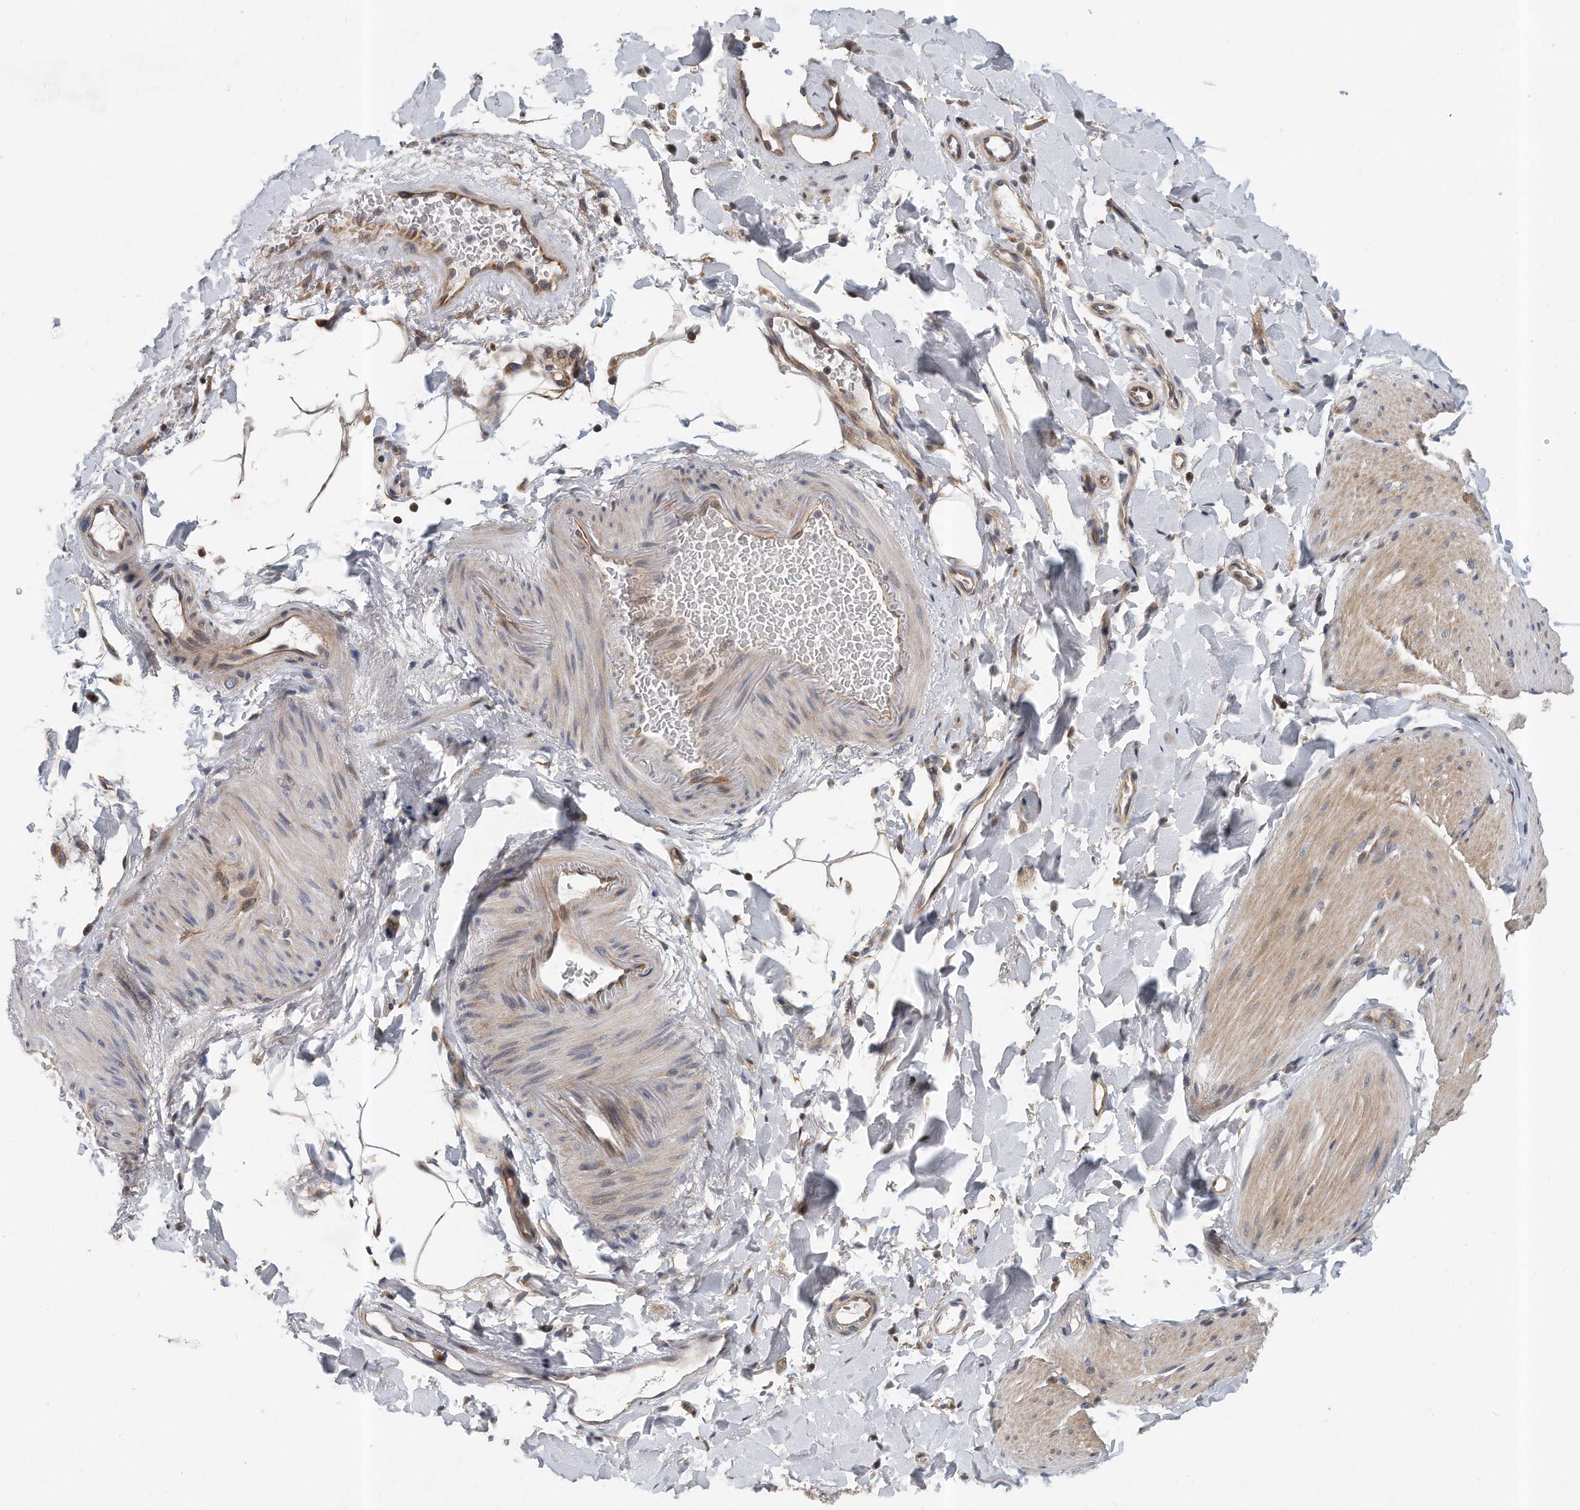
{"staining": {"intensity": "weak", "quantity": "25%-75%", "location": "cytoplasmic/membranous"}, "tissue": "smooth muscle", "cell_type": "Smooth muscle cells", "image_type": "normal", "snomed": [{"axis": "morphology", "description": "Normal tissue, NOS"}, {"axis": "topography", "description": "Smooth muscle"}, {"axis": "topography", "description": "Small intestine"}], "caption": "A high-resolution image shows immunohistochemistry (IHC) staining of normal smooth muscle, which demonstrates weak cytoplasmic/membranous staining in approximately 25%-75% of smooth muscle cells. The staining is performed using DAB (3,3'-diaminobenzidine) brown chromogen to label protein expression. The nuclei are counter-stained blue using hematoxylin.", "gene": "PCDH8", "patient": {"sex": "female", "age": 84}}